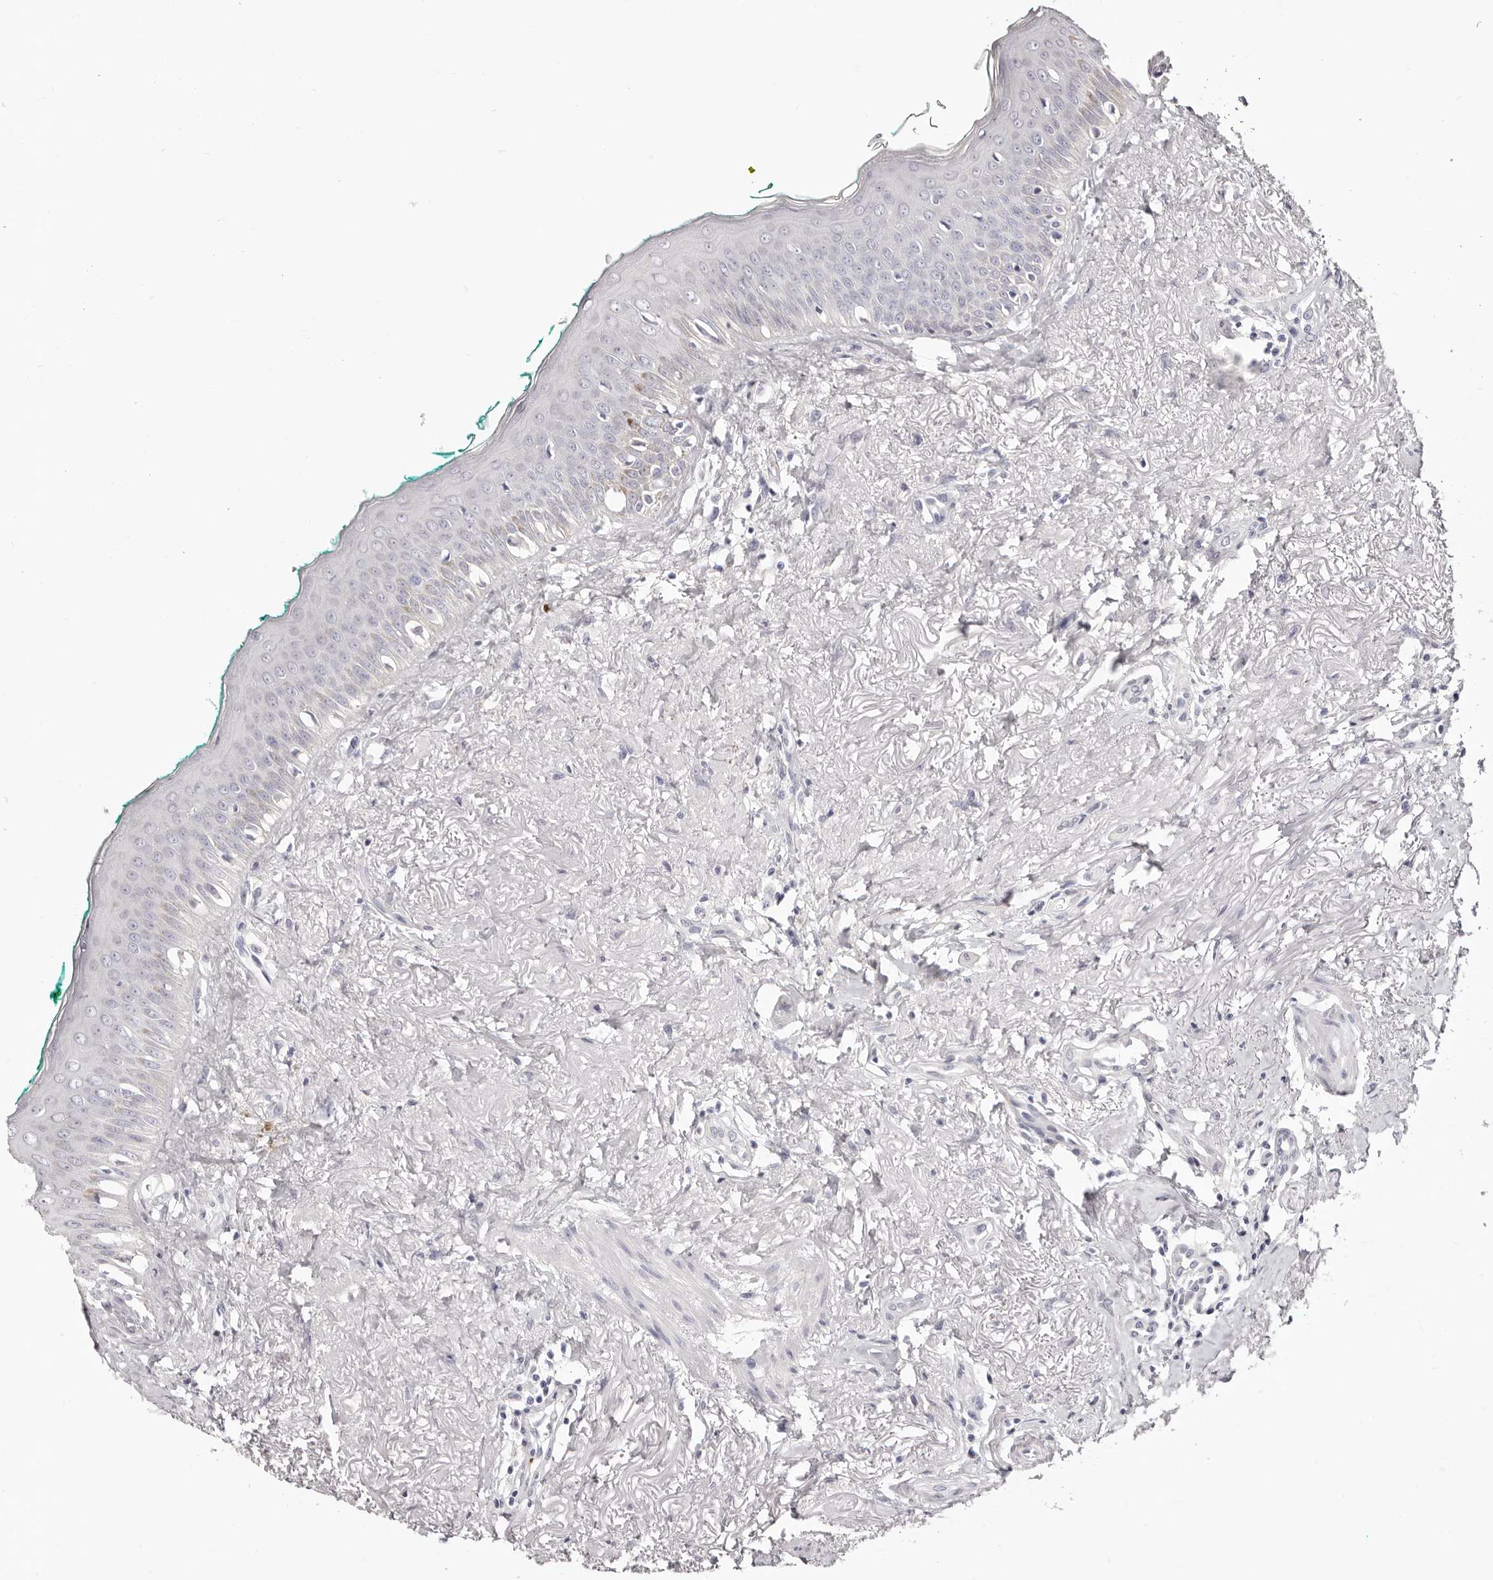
{"staining": {"intensity": "negative", "quantity": "none", "location": "none"}, "tissue": "oral mucosa", "cell_type": "Squamous epithelial cells", "image_type": "normal", "snomed": [{"axis": "morphology", "description": "Normal tissue, NOS"}, {"axis": "topography", "description": "Oral tissue"}], "caption": "Micrograph shows no significant protein staining in squamous epithelial cells of unremarkable oral mucosa. (Brightfield microscopy of DAB (3,3'-diaminobenzidine) immunohistochemistry (IHC) at high magnification).", "gene": "PF4", "patient": {"sex": "female", "age": 70}}